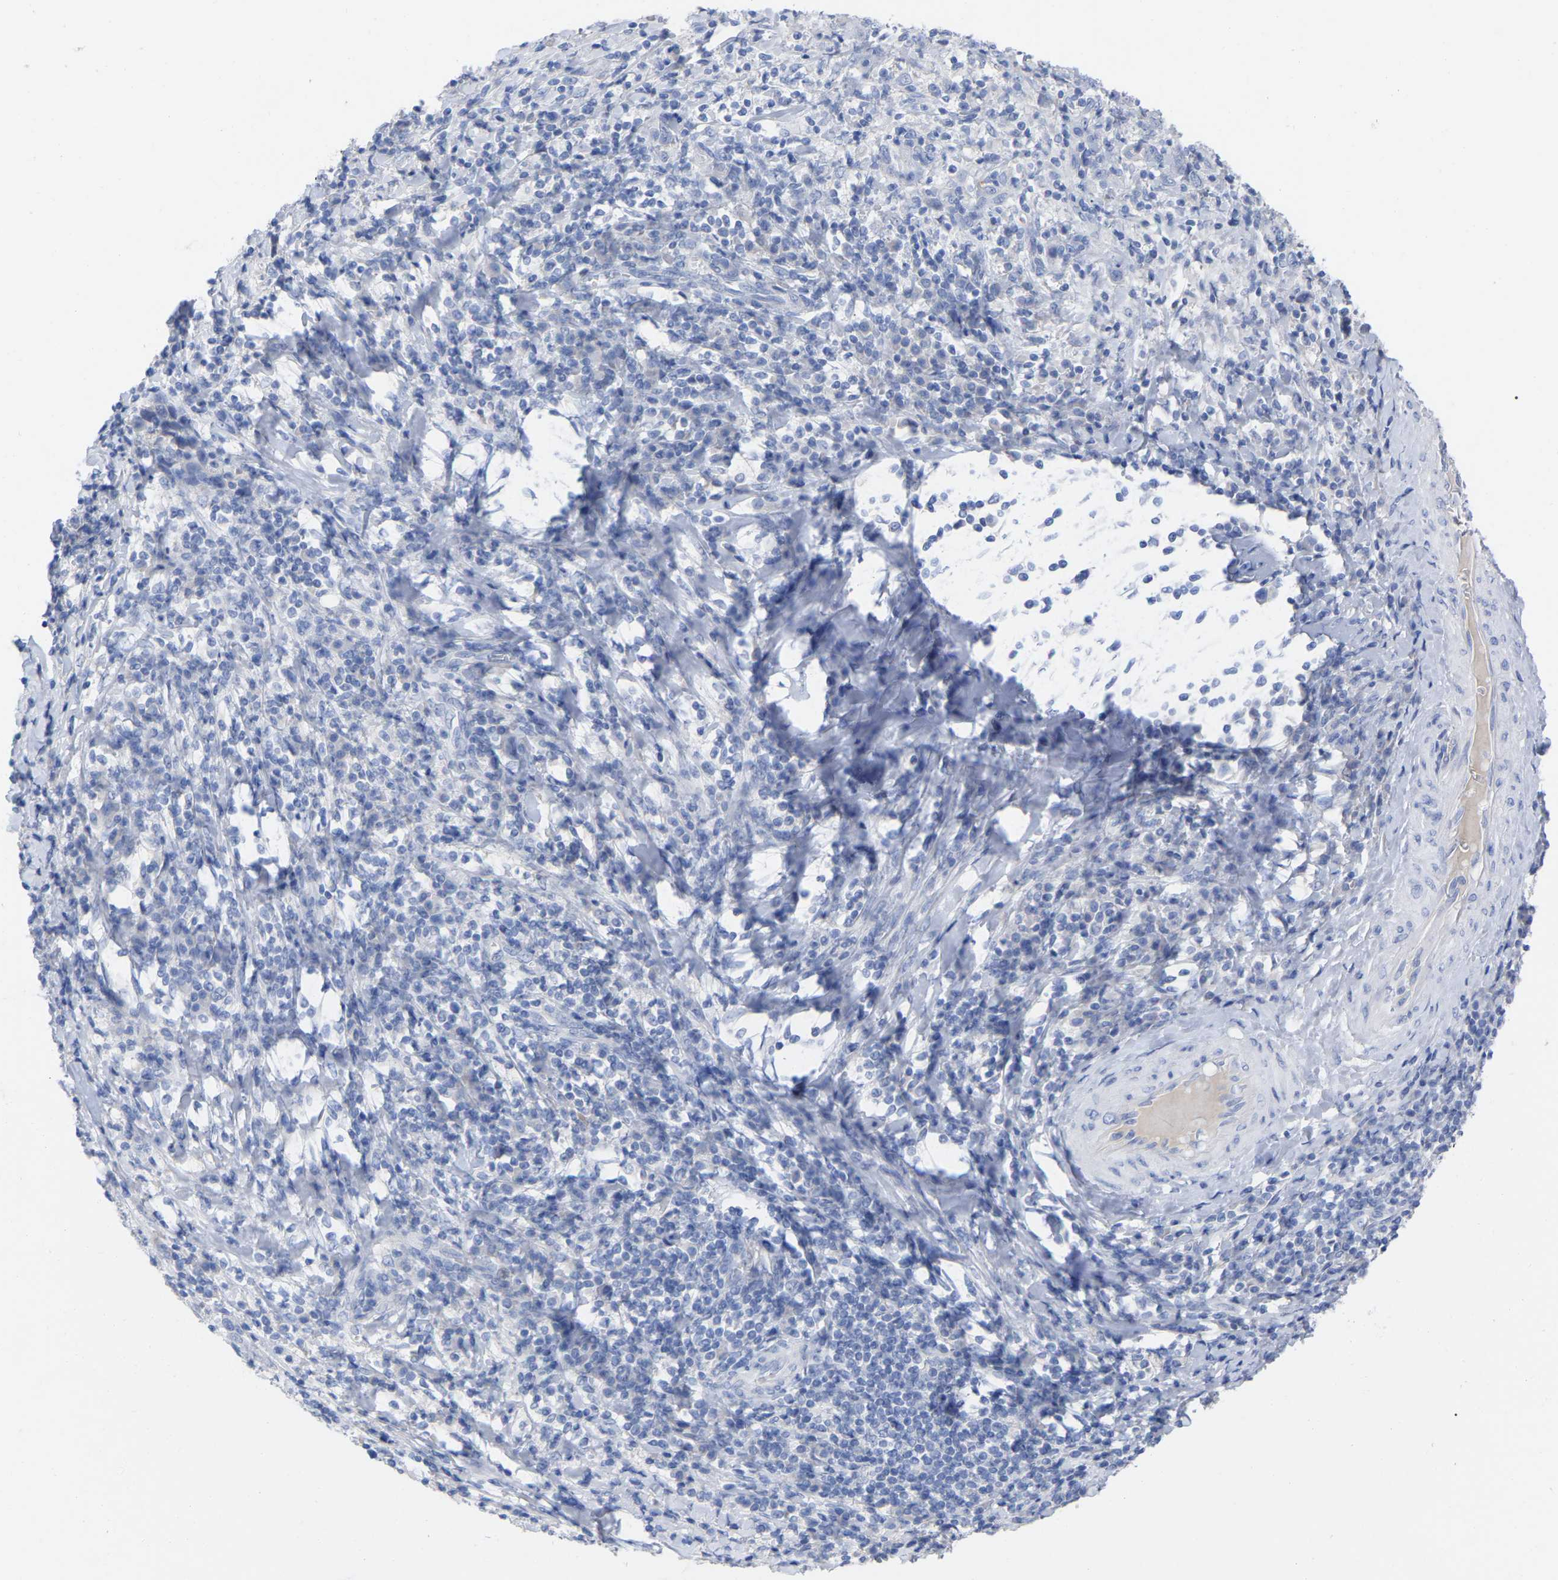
{"staining": {"intensity": "negative", "quantity": "none", "location": "none"}, "tissue": "cervical cancer", "cell_type": "Tumor cells", "image_type": "cancer", "snomed": [{"axis": "morphology", "description": "Squamous cell carcinoma, NOS"}, {"axis": "topography", "description": "Cervix"}], "caption": "This histopathology image is of cervical cancer stained with IHC to label a protein in brown with the nuclei are counter-stained blue. There is no positivity in tumor cells. (Stains: DAB IHC with hematoxylin counter stain, Microscopy: brightfield microscopy at high magnification).", "gene": "HAPLN1", "patient": {"sex": "female", "age": 46}}